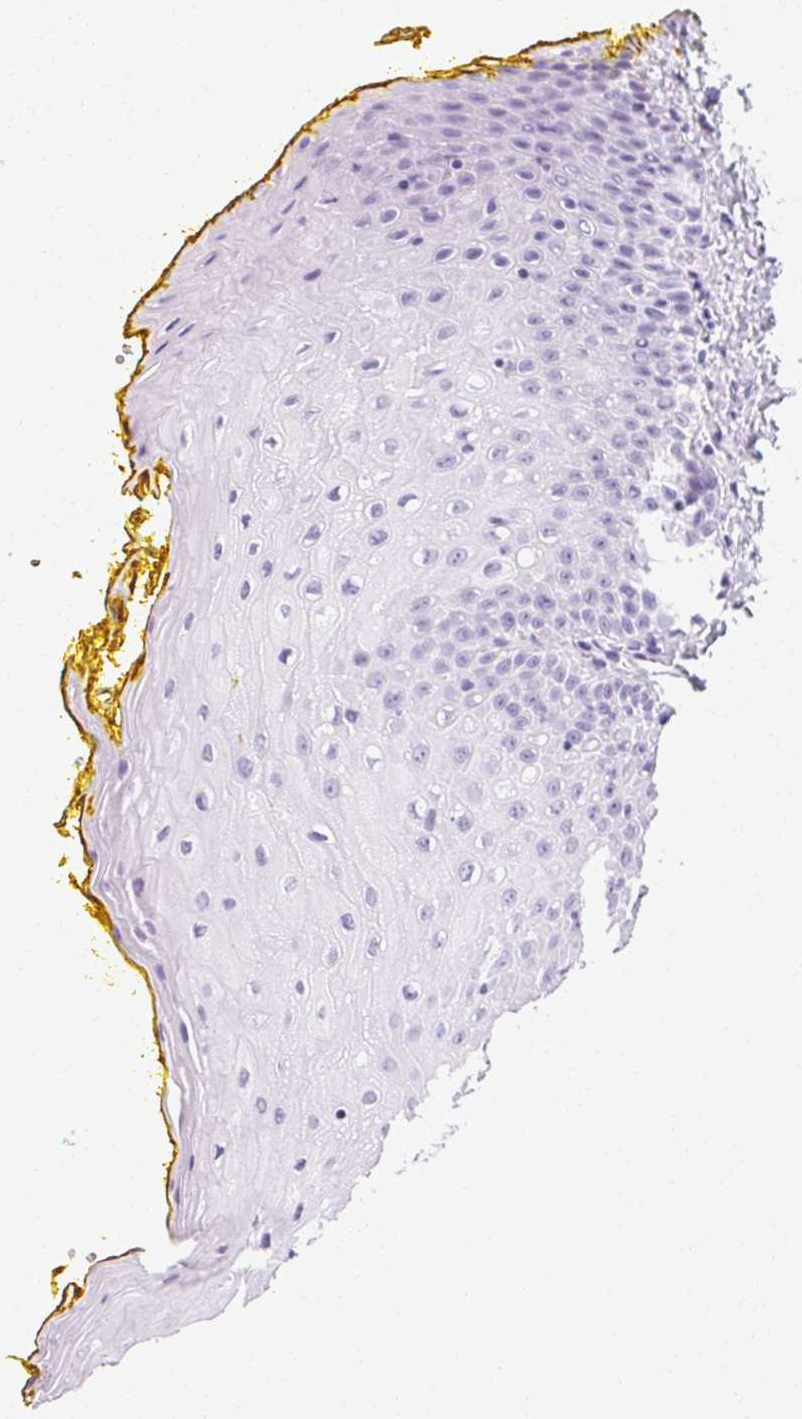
{"staining": {"intensity": "negative", "quantity": "none", "location": "none"}, "tissue": "oral mucosa", "cell_type": "Squamous epithelial cells", "image_type": "normal", "snomed": [{"axis": "morphology", "description": "Normal tissue, NOS"}, {"axis": "morphology", "description": "Squamous cell carcinoma, NOS"}, {"axis": "topography", "description": "Oral tissue"}, {"axis": "topography", "description": "Head-Neck"}], "caption": "IHC of benign oral mucosa displays no positivity in squamous epithelial cells. The staining was performed using DAB to visualize the protein expression in brown, while the nuclei were stained in blue with hematoxylin (Magnification: 20x).", "gene": "ASGR2", "patient": {"sex": "female", "age": 70}}